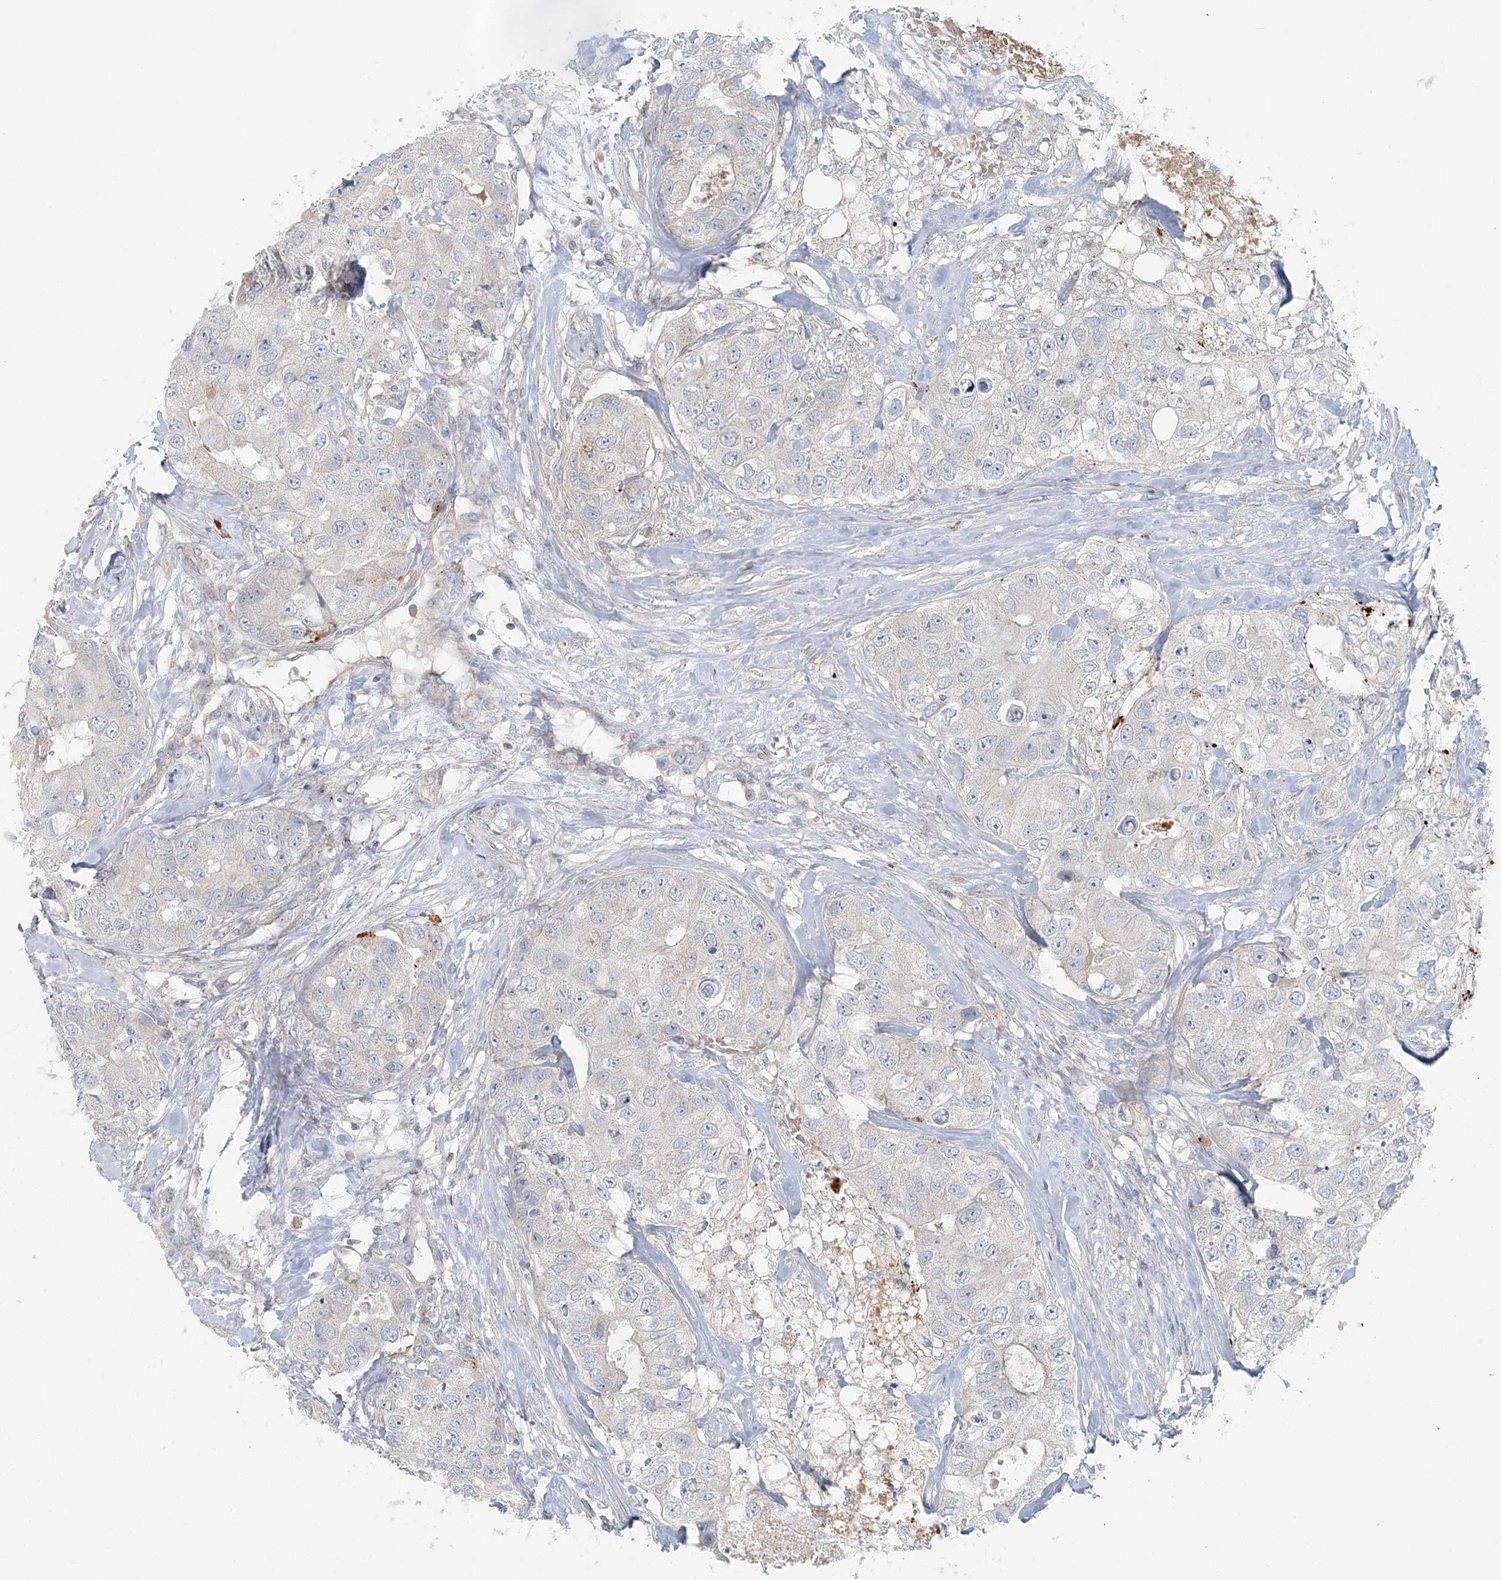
{"staining": {"intensity": "negative", "quantity": "none", "location": "none"}, "tissue": "breast cancer", "cell_type": "Tumor cells", "image_type": "cancer", "snomed": [{"axis": "morphology", "description": "Duct carcinoma"}, {"axis": "topography", "description": "Breast"}], "caption": "DAB immunohistochemical staining of human breast cancer shows no significant expression in tumor cells.", "gene": "NAA11", "patient": {"sex": "female", "age": 62}}